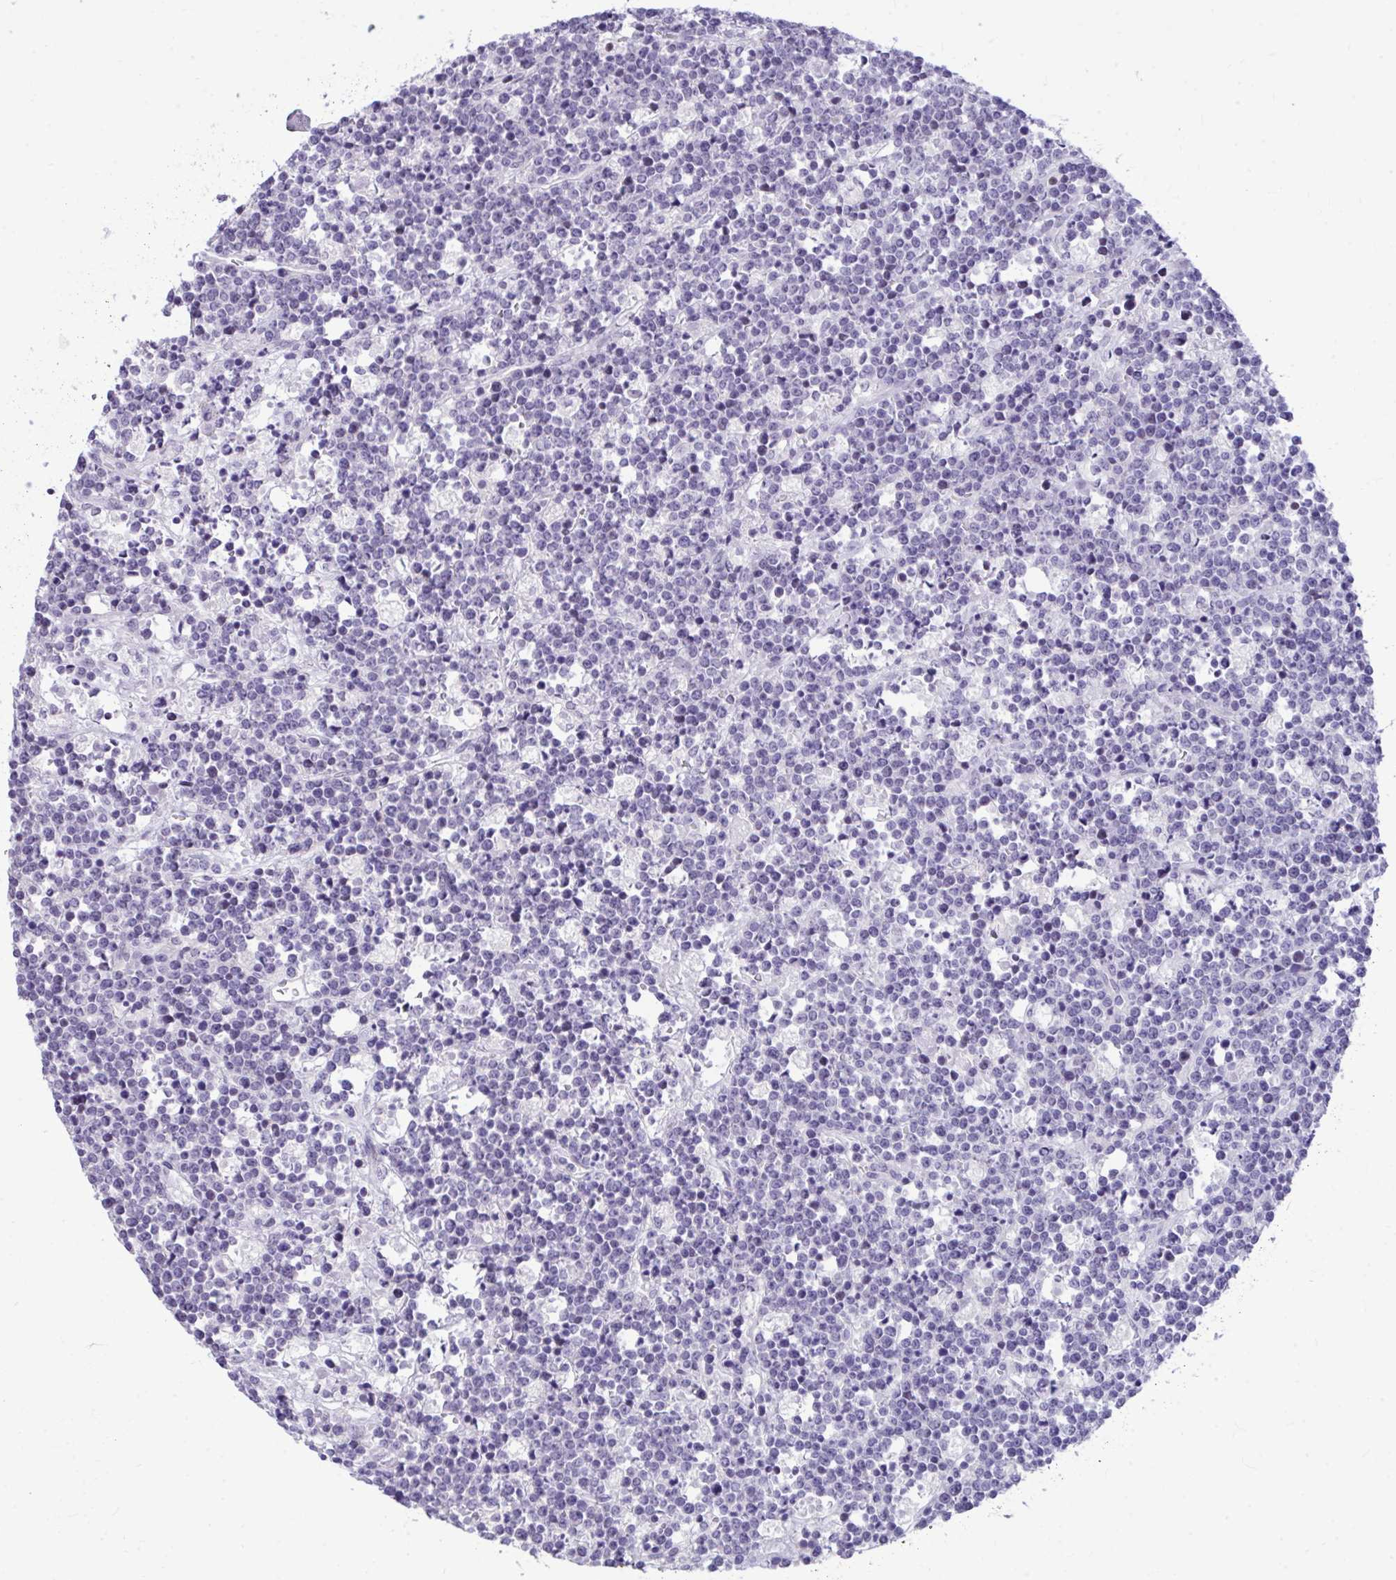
{"staining": {"intensity": "negative", "quantity": "none", "location": "none"}, "tissue": "lymphoma", "cell_type": "Tumor cells", "image_type": "cancer", "snomed": [{"axis": "morphology", "description": "Malignant lymphoma, non-Hodgkin's type, High grade"}, {"axis": "topography", "description": "Ovary"}], "caption": "DAB (3,3'-diaminobenzidine) immunohistochemical staining of high-grade malignant lymphoma, non-Hodgkin's type displays no significant expression in tumor cells.", "gene": "EID3", "patient": {"sex": "female", "age": 56}}